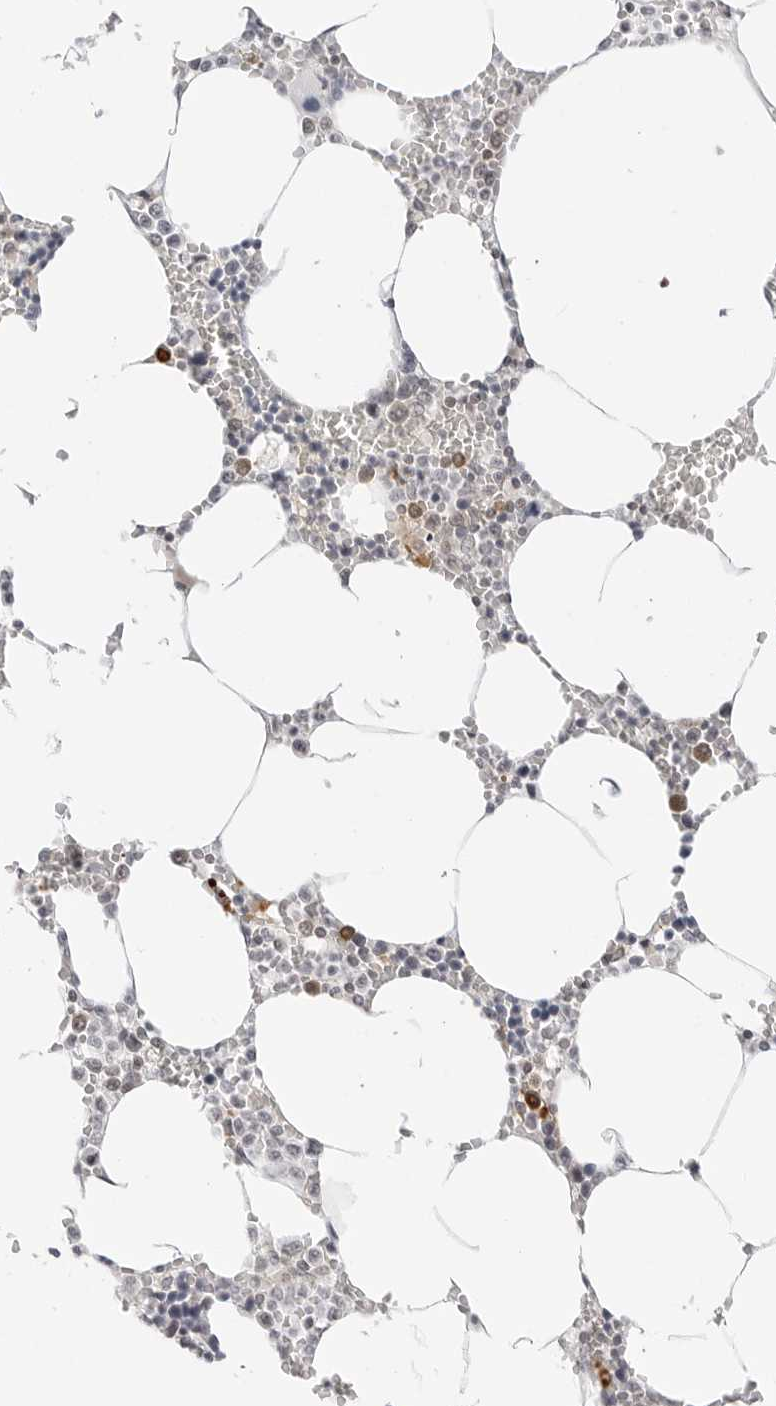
{"staining": {"intensity": "moderate", "quantity": "<25%", "location": "nuclear"}, "tissue": "bone marrow", "cell_type": "Hematopoietic cells", "image_type": "normal", "snomed": [{"axis": "morphology", "description": "Normal tissue, NOS"}, {"axis": "topography", "description": "Bone marrow"}], "caption": "Protein expression analysis of benign bone marrow exhibits moderate nuclear positivity in approximately <25% of hematopoietic cells.", "gene": "PPP2R5C", "patient": {"sex": "male", "age": 70}}